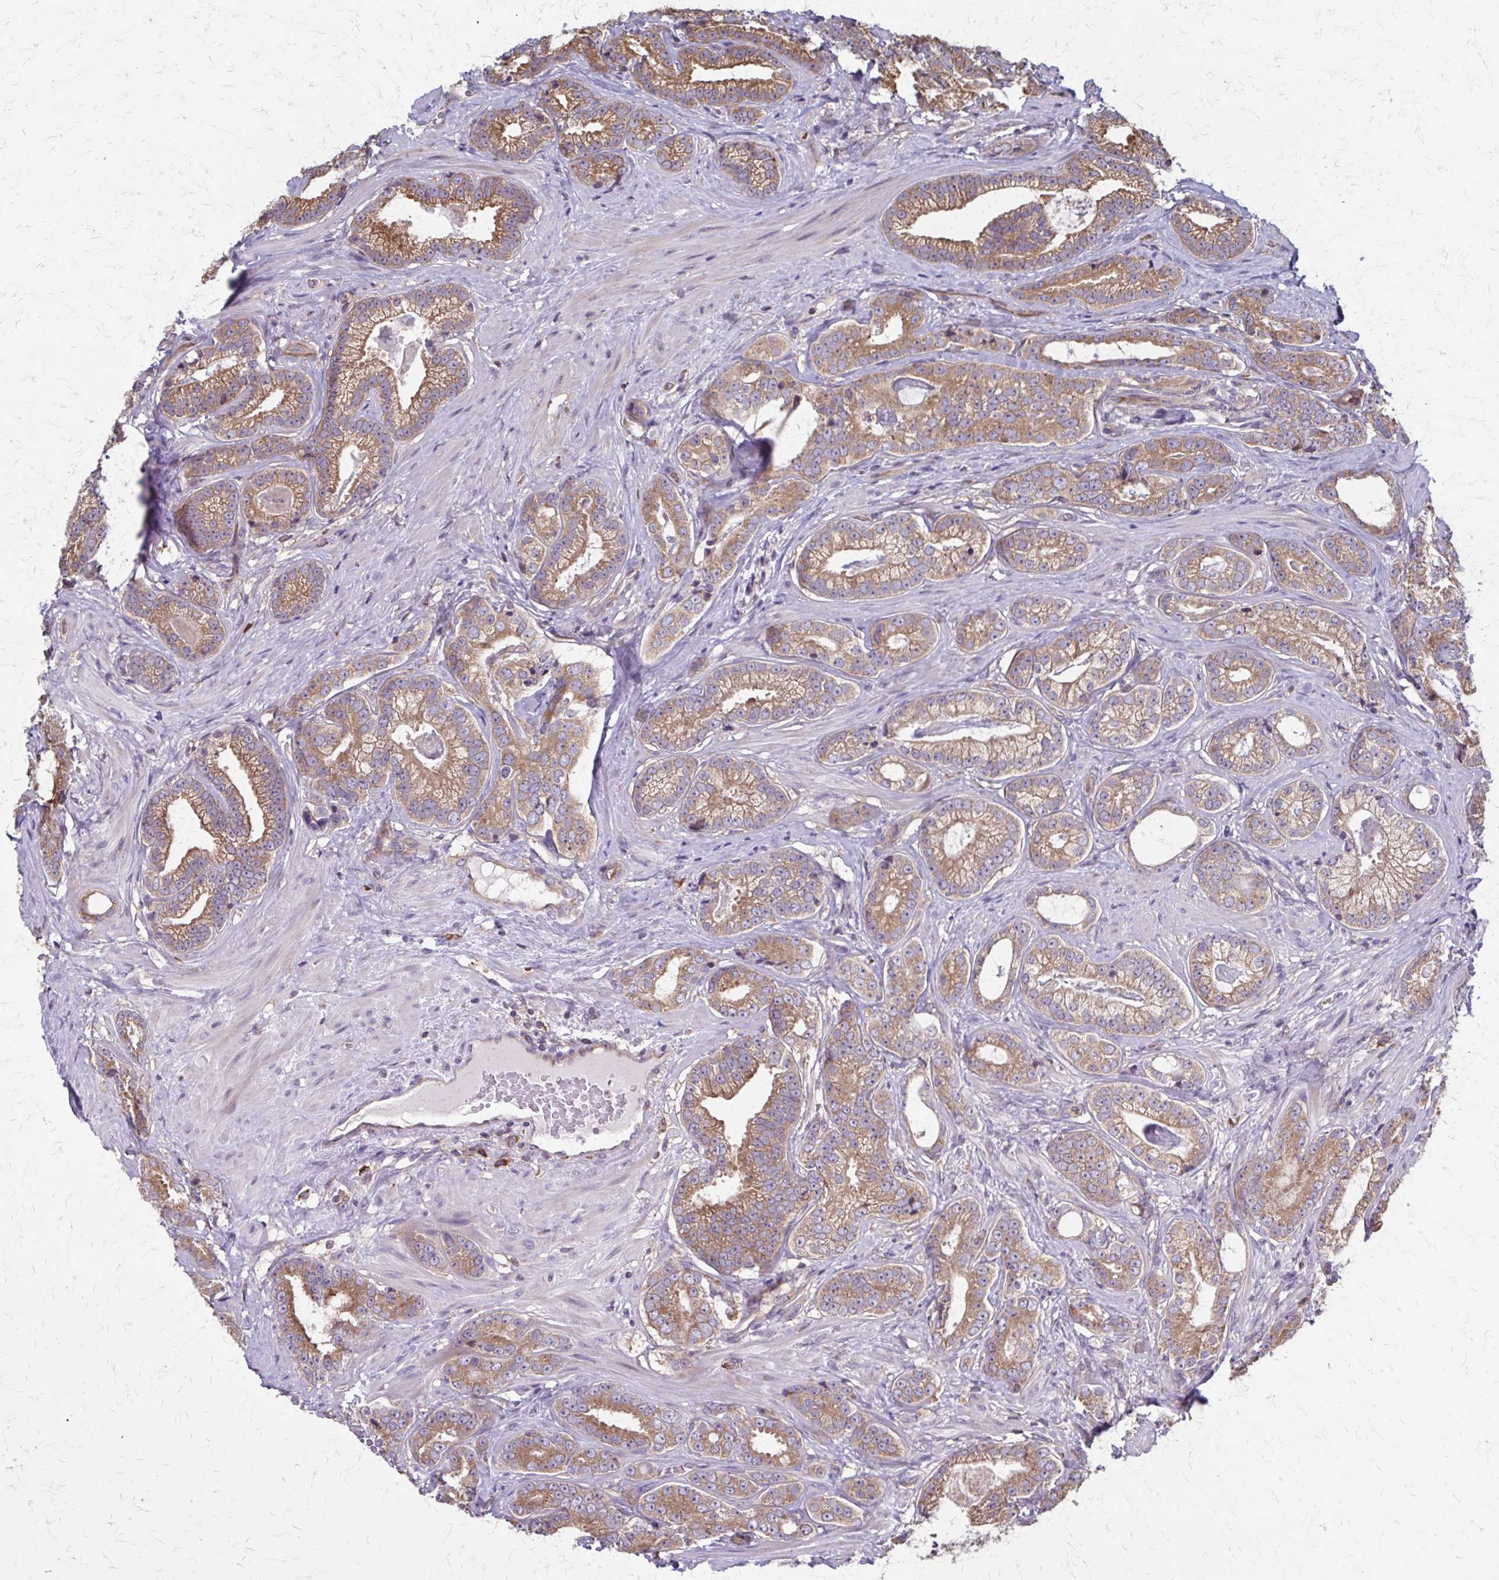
{"staining": {"intensity": "moderate", "quantity": ">75%", "location": "cytoplasmic/membranous"}, "tissue": "prostate cancer", "cell_type": "Tumor cells", "image_type": "cancer", "snomed": [{"axis": "morphology", "description": "Adenocarcinoma, Low grade"}, {"axis": "topography", "description": "Prostate"}], "caption": "Immunohistochemical staining of human prostate cancer (adenocarcinoma (low-grade)) exhibits medium levels of moderate cytoplasmic/membranous protein expression in about >75% of tumor cells.", "gene": "EEF2", "patient": {"sex": "male", "age": 61}}